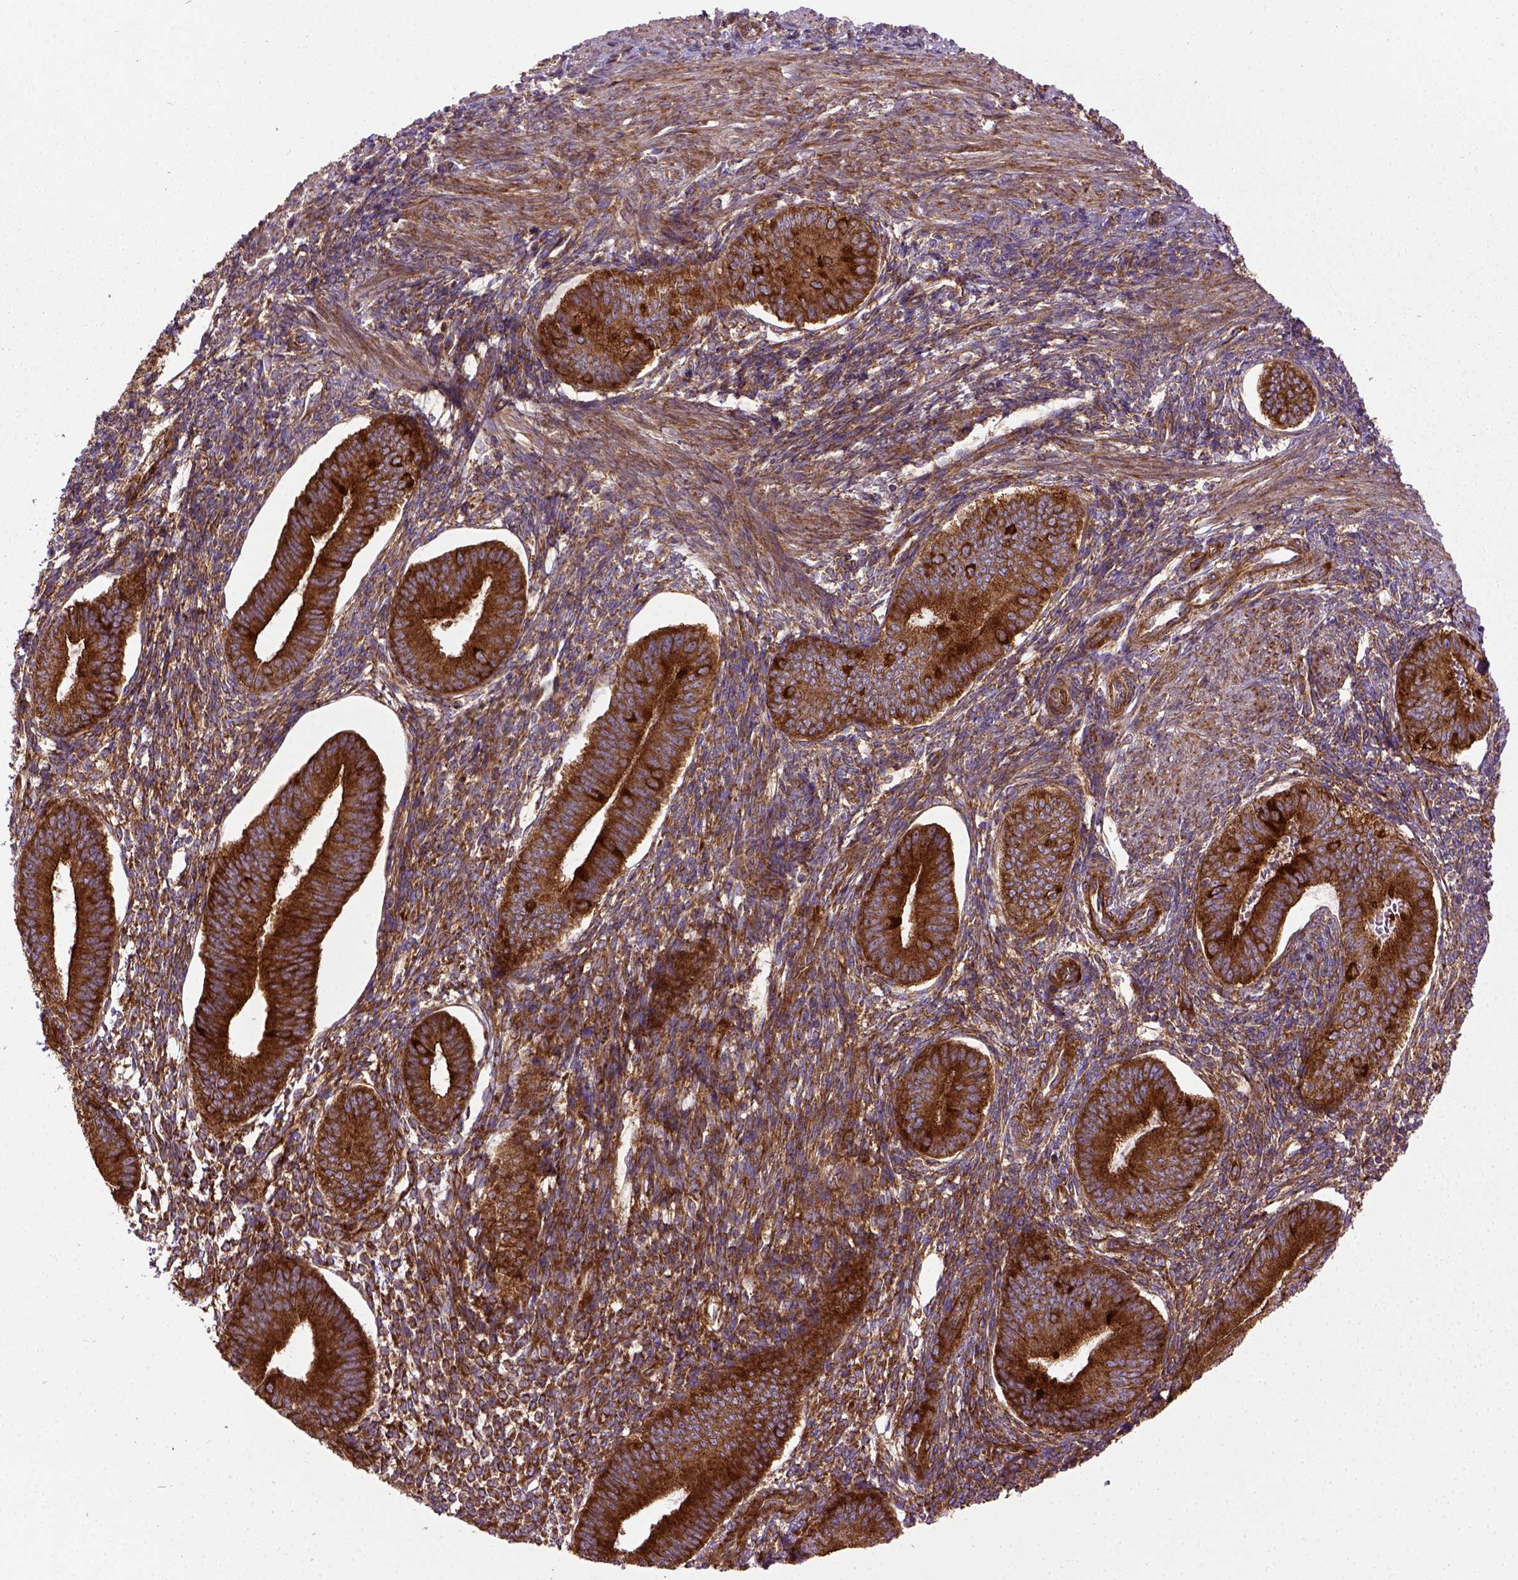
{"staining": {"intensity": "strong", "quantity": ">75%", "location": "cytoplasmic/membranous"}, "tissue": "endometrium", "cell_type": "Cells in endometrial stroma", "image_type": "normal", "snomed": [{"axis": "morphology", "description": "Normal tissue, NOS"}, {"axis": "topography", "description": "Endometrium"}], "caption": "A brown stain labels strong cytoplasmic/membranous expression of a protein in cells in endometrial stroma of benign human endometrium. The protein is shown in brown color, while the nuclei are stained blue.", "gene": "CAPRIN1", "patient": {"sex": "female", "age": 39}}